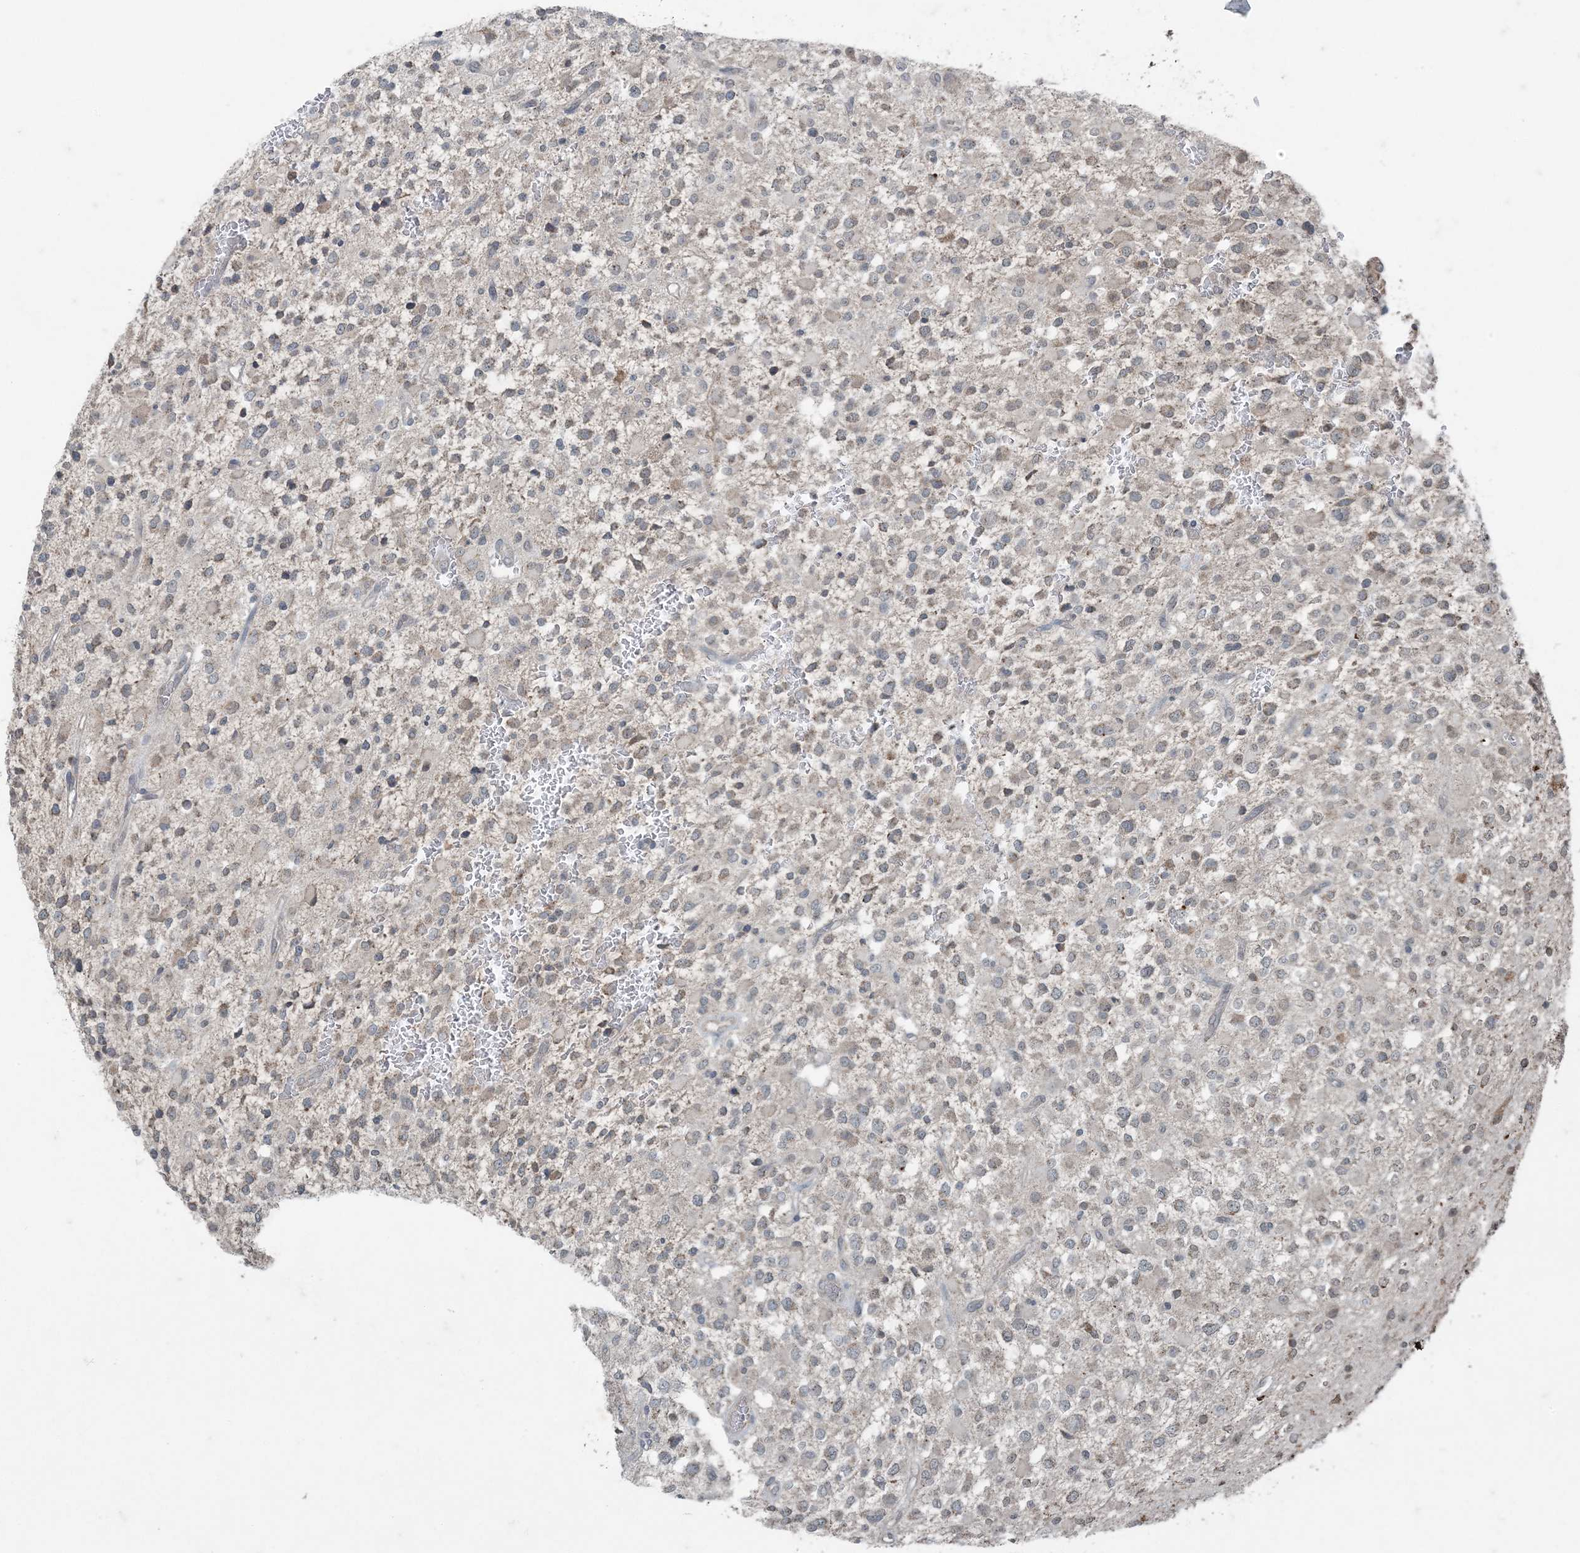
{"staining": {"intensity": "weak", "quantity": "<25%", "location": "cytoplasmic/membranous"}, "tissue": "glioma", "cell_type": "Tumor cells", "image_type": "cancer", "snomed": [{"axis": "morphology", "description": "Glioma, malignant, High grade"}, {"axis": "topography", "description": "Brain"}], "caption": "A high-resolution image shows immunohistochemistry (IHC) staining of high-grade glioma (malignant), which displays no significant staining in tumor cells.", "gene": "GNL1", "patient": {"sex": "male", "age": 34}}